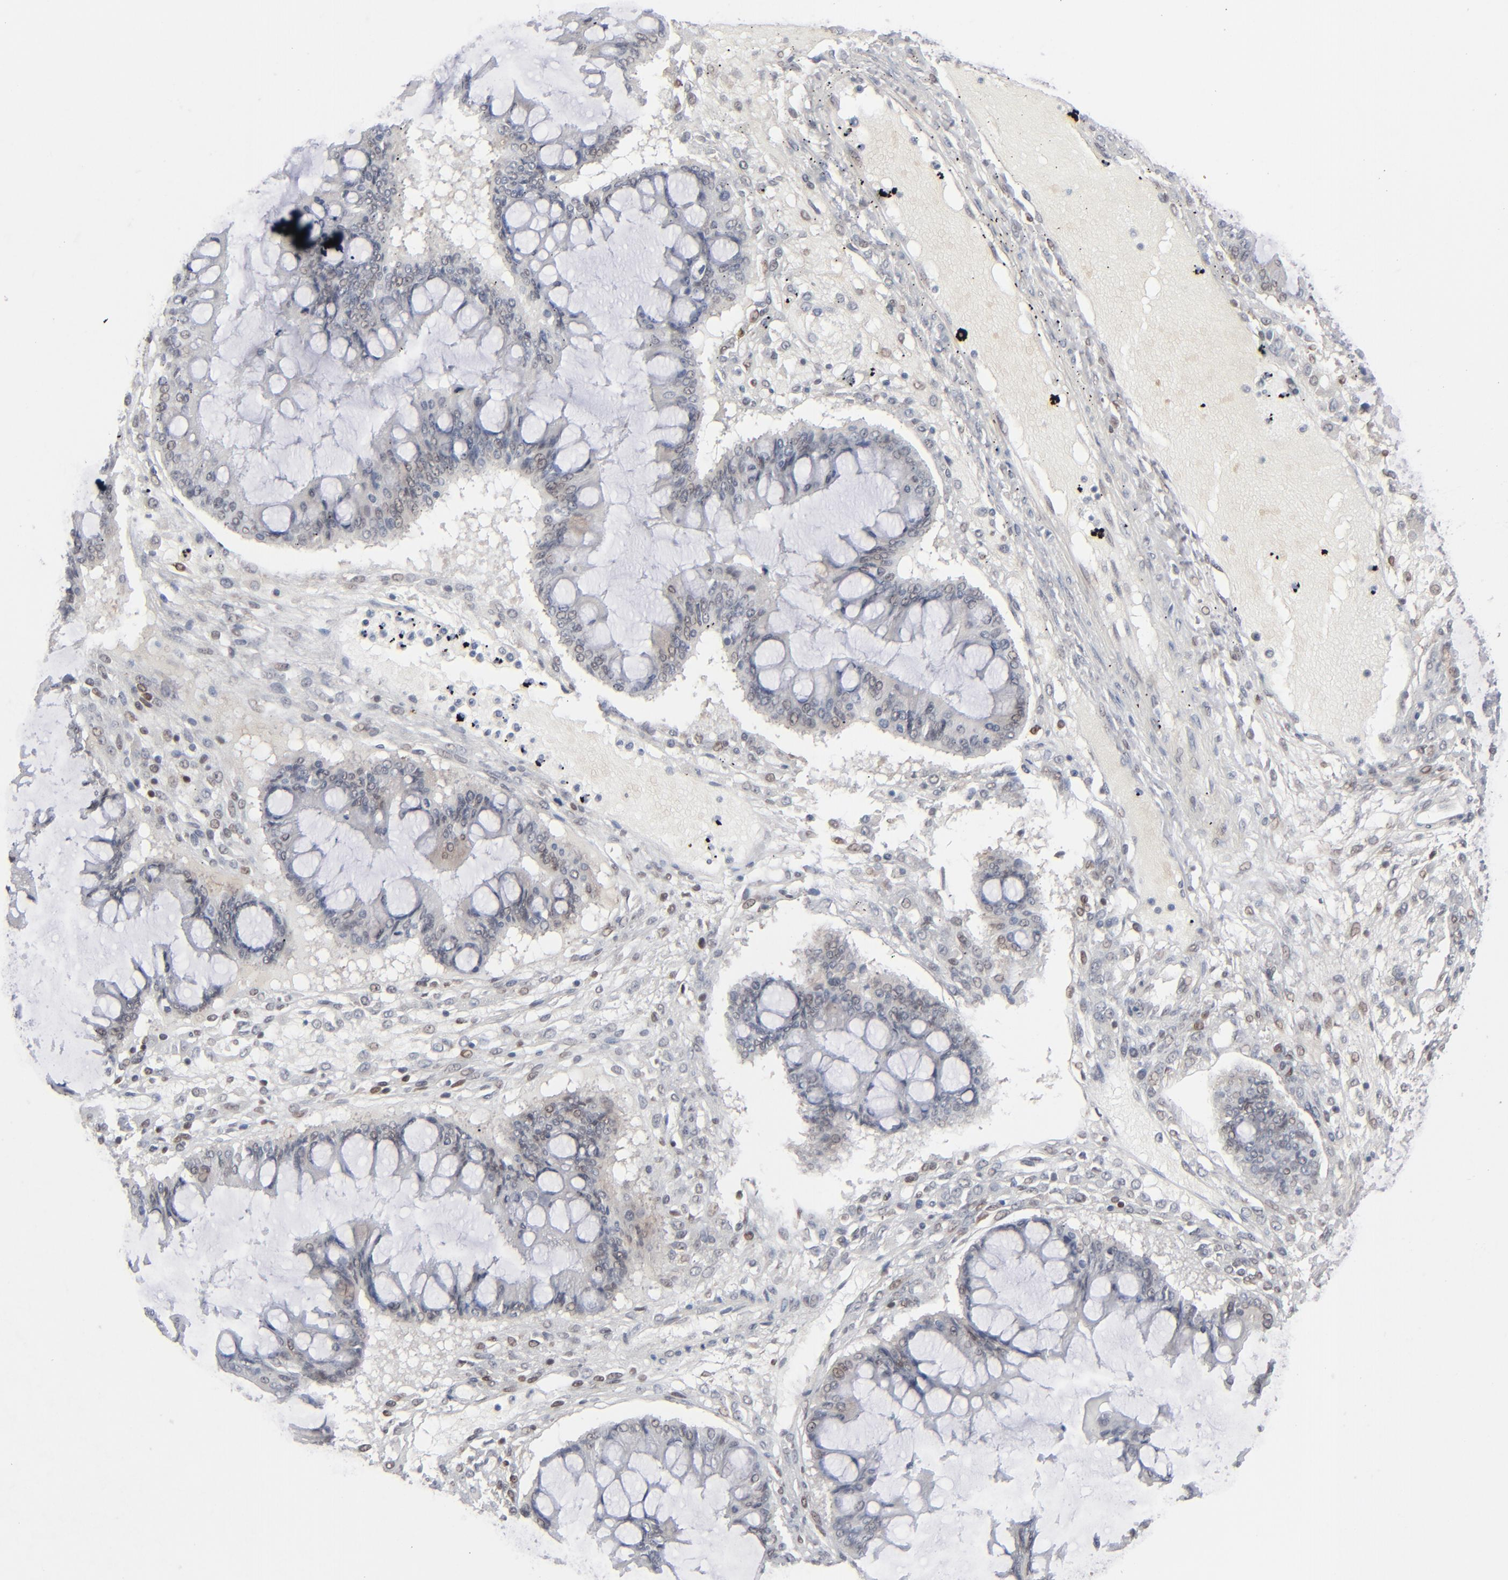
{"staining": {"intensity": "weak", "quantity": "<25%", "location": "cytoplasmic/membranous"}, "tissue": "ovarian cancer", "cell_type": "Tumor cells", "image_type": "cancer", "snomed": [{"axis": "morphology", "description": "Cystadenocarcinoma, mucinous, NOS"}, {"axis": "topography", "description": "Ovary"}], "caption": "DAB immunohistochemical staining of human mucinous cystadenocarcinoma (ovarian) reveals no significant staining in tumor cells. (DAB (3,3'-diaminobenzidine) immunohistochemistry visualized using brightfield microscopy, high magnification).", "gene": "IRF9", "patient": {"sex": "female", "age": 73}}